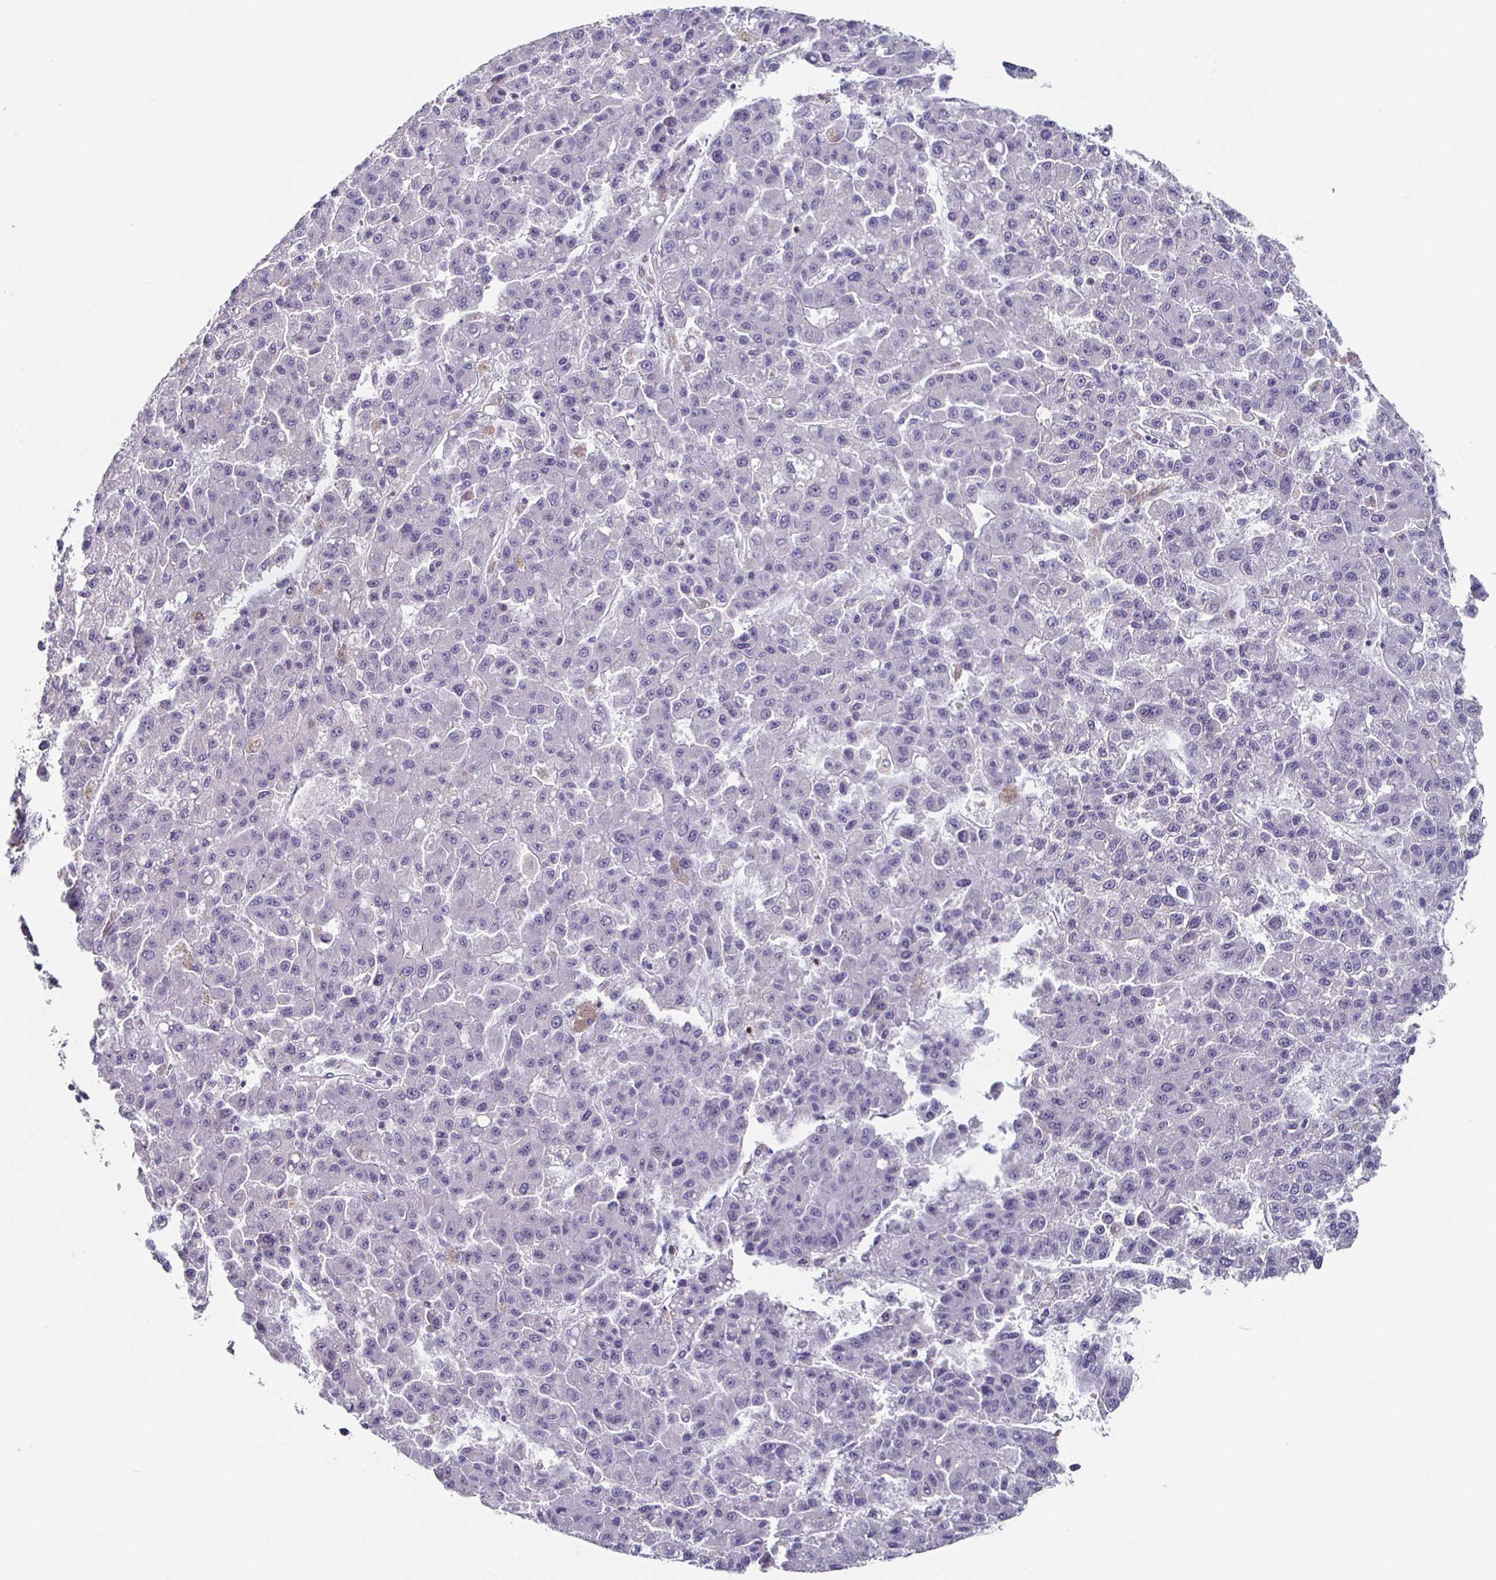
{"staining": {"intensity": "negative", "quantity": "none", "location": "none"}, "tissue": "liver cancer", "cell_type": "Tumor cells", "image_type": "cancer", "snomed": [{"axis": "morphology", "description": "Carcinoma, Hepatocellular, NOS"}, {"axis": "topography", "description": "Liver"}], "caption": "This is an immunohistochemistry micrograph of liver cancer. There is no positivity in tumor cells.", "gene": "RUNX2", "patient": {"sex": "male", "age": 70}}